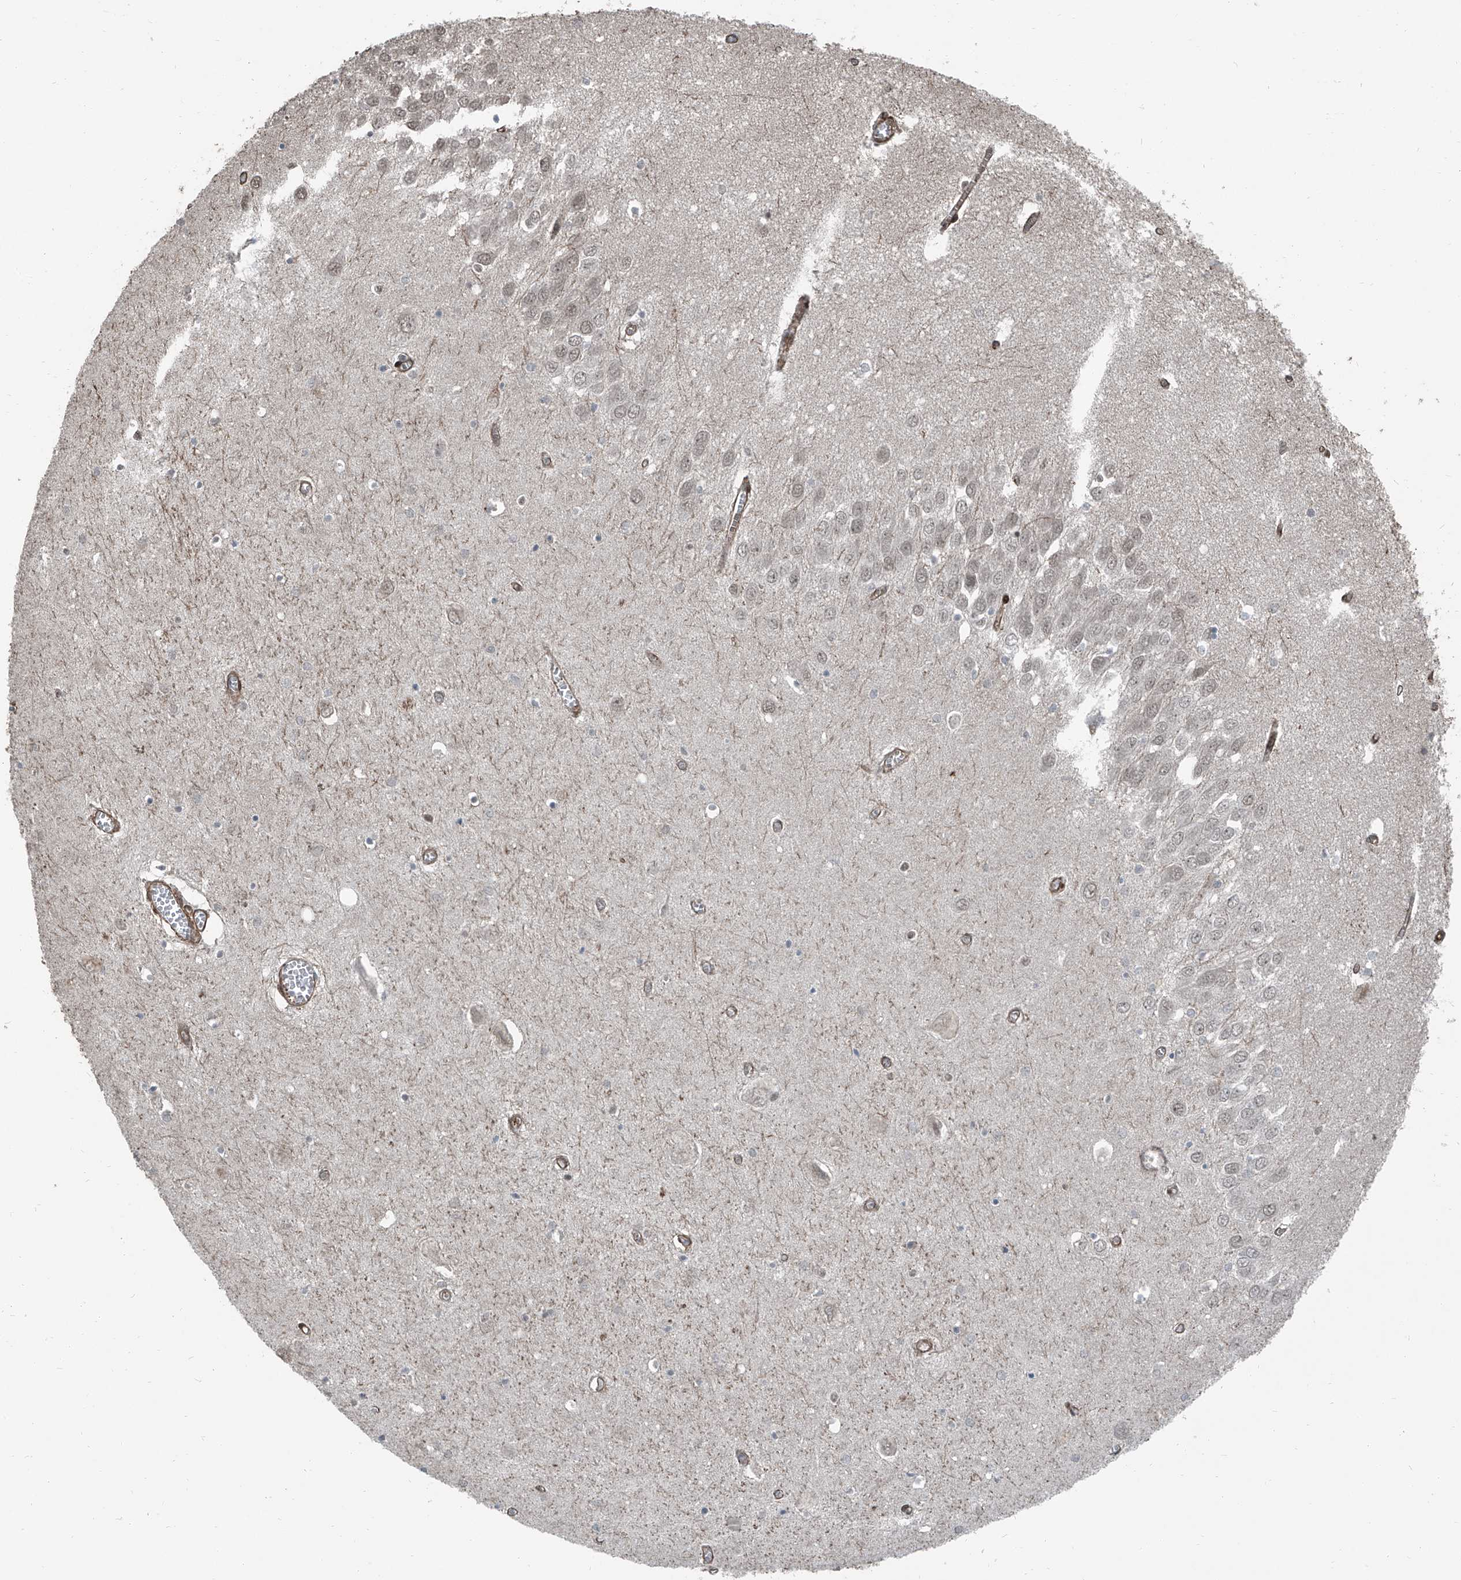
{"staining": {"intensity": "negative", "quantity": "none", "location": "none"}, "tissue": "hippocampus", "cell_type": "Glial cells", "image_type": "normal", "snomed": [{"axis": "morphology", "description": "Normal tissue, NOS"}, {"axis": "topography", "description": "Hippocampus"}], "caption": "This histopathology image is of normal hippocampus stained with immunohistochemistry to label a protein in brown with the nuclei are counter-stained blue. There is no expression in glial cells. The staining is performed using DAB brown chromogen with nuclei counter-stained in using hematoxylin.", "gene": "ZNF570", "patient": {"sex": "male", "age": 70}}